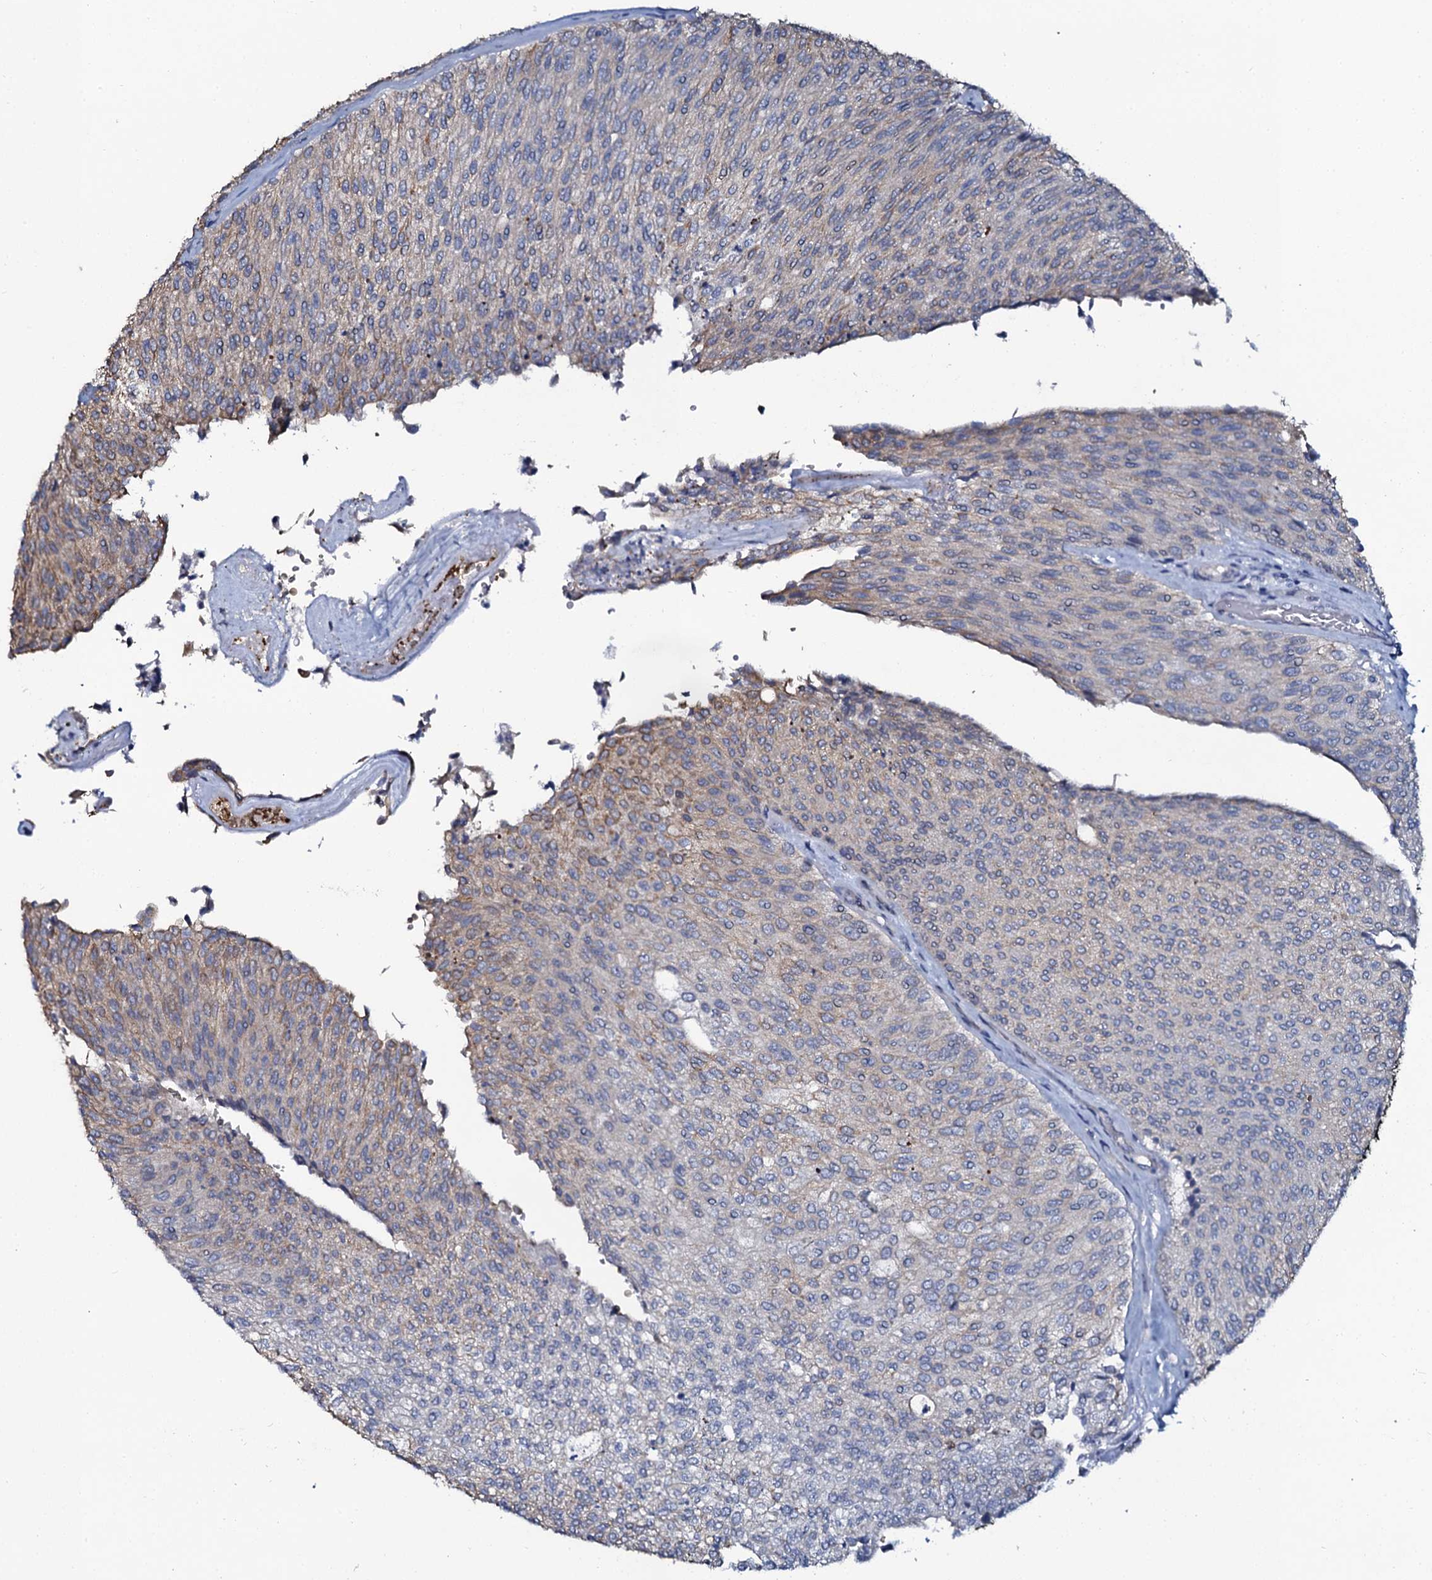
{"staining": {"intensity": "weak", "quantity": "<25%", "location": "cytoplasmic/membranous"}, "tissue": "urothelial cancer", "cell_type": "Tumor cells", "image_type": "cancer", "snomed": [{"axis": "morphology", "description": "Urothelial carcinoma, Low grade"}, {"axis": "topography", "description": "Urinary bladder"}], "caption": "High magnification brightfield microscopy of urothelial carcinoma (low-grade) stained with DAB (brown) and counterstained with hematoxylin (blue): tumor cells show no significant staining.", "gene": "C10orf88", "patient": {"sex": "female", "age": 79}}